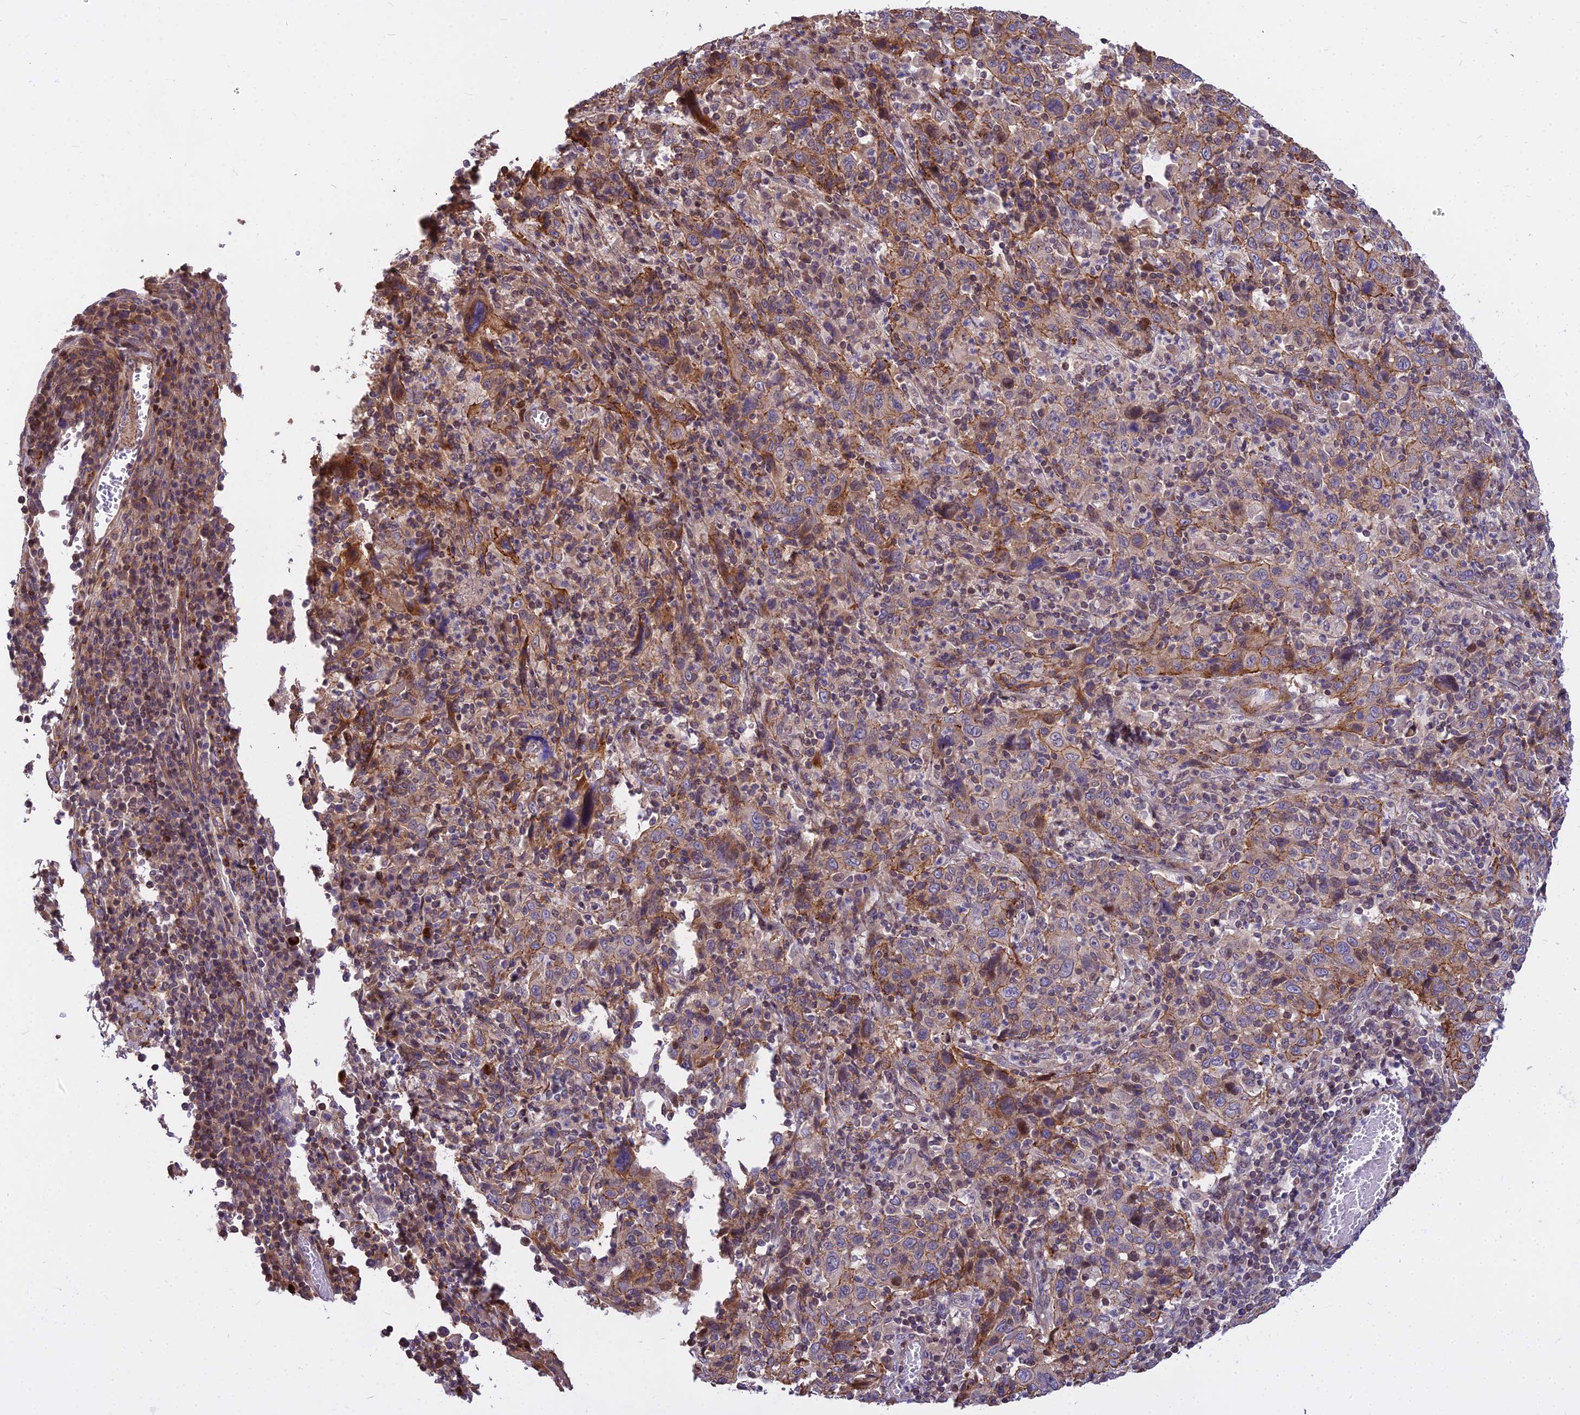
{"staining": {"intensity": "moderate", "quantity": "<25%", "location": "cytoplasmic/membranous"}, "tissue": "cervical cancer", "cell_type": "Tumor cells", "image_type": "cancer", "snomed": [{"axis": "morphology", "description": "Squamous cell carcinoma, NOS"}, {"axis": "topography", "description": "Cervix"}], "caption": "Brown immunohistochemical staining in human cervical cancer (squamous cell carcinoma) reveals moderate cytoplasmic/membranous staining in about <25% of tumor cells.", "gene": "GLYATL3", "patient": {"sex": "female", "age": 46}}